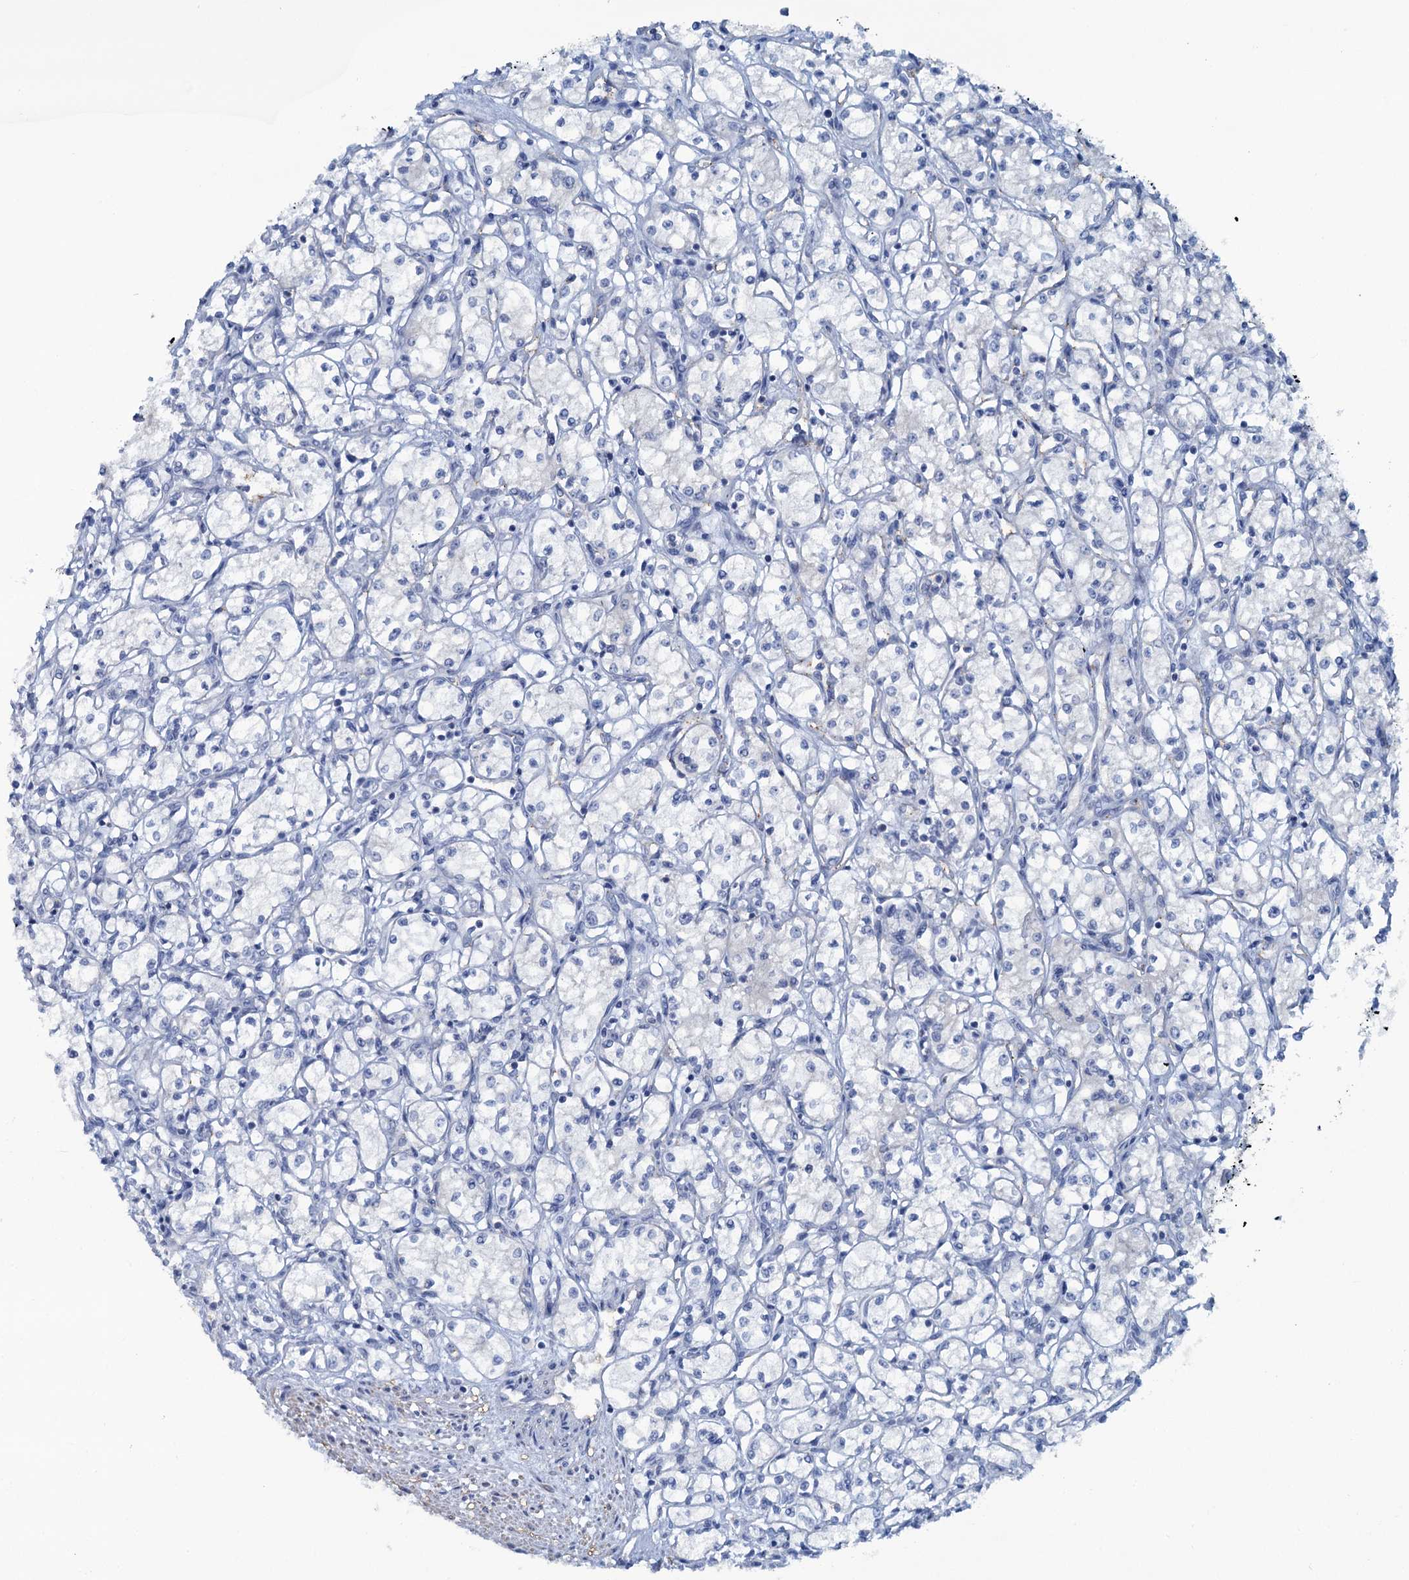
{"staining": {"intensity": "negative", "quantity": "none", "location": "none"}, "tissue": "renal cancer", "cell_type": "Tumor cells", "image_type": "cancer", "snomed": [{"axis": "morphology", "description": "Adenocarcinoma, NOS"}, {"axis": "topography", "description": "Kidney"}], "caption": "Image shows no protein staining in tumor cells of renal cancer tissue.", "gene": "SLC1A3", "patient": {"sex": "male", "age": 59}}